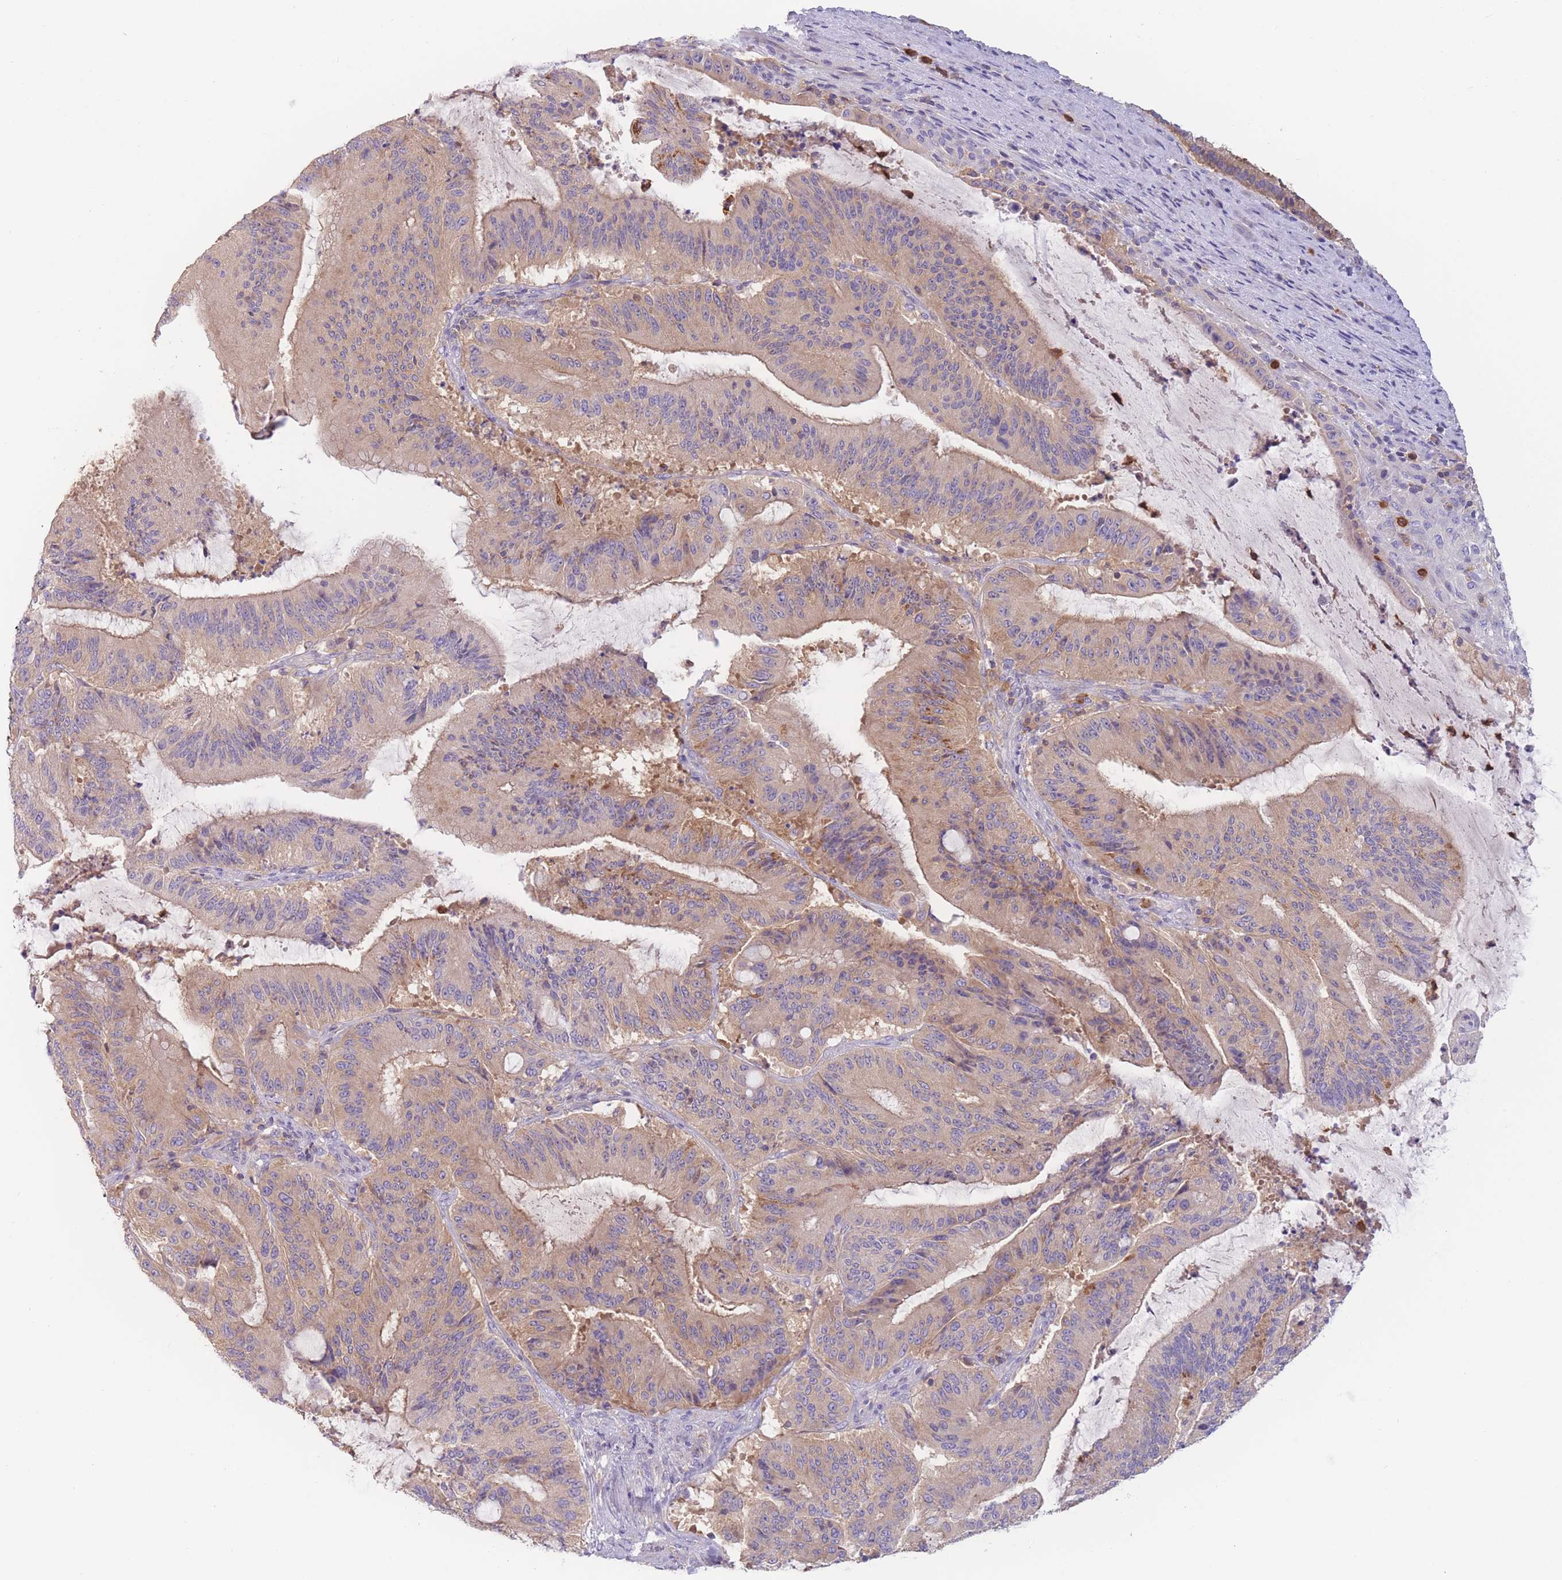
{"staining": {"intensity": "weak", "quantity": ">75%", "location": "cytoplasmic/membranous"}, "tissue": "liver cancer", "cell_type": "Tumor cells", "image_type": "cancer", "snomed": [{"axis": "morphology", "description": "Normal tissue, NOS"}, {"axis": "morphology", "description": "Cholangiocarcinoma"}, {"axis": "topography", "description": "Liver"}, {"axis": "topography", "description": "Peripheral nerve tissue"}], "caption": "Weak cytoplasmic/membranous expression for a protein is identified in approximately >75% of tumor cells of cholangiocarcinoma (liver) using IHC.", "gene": "ST3GAL4", "patient": {"sex": "female", "age": 73}}